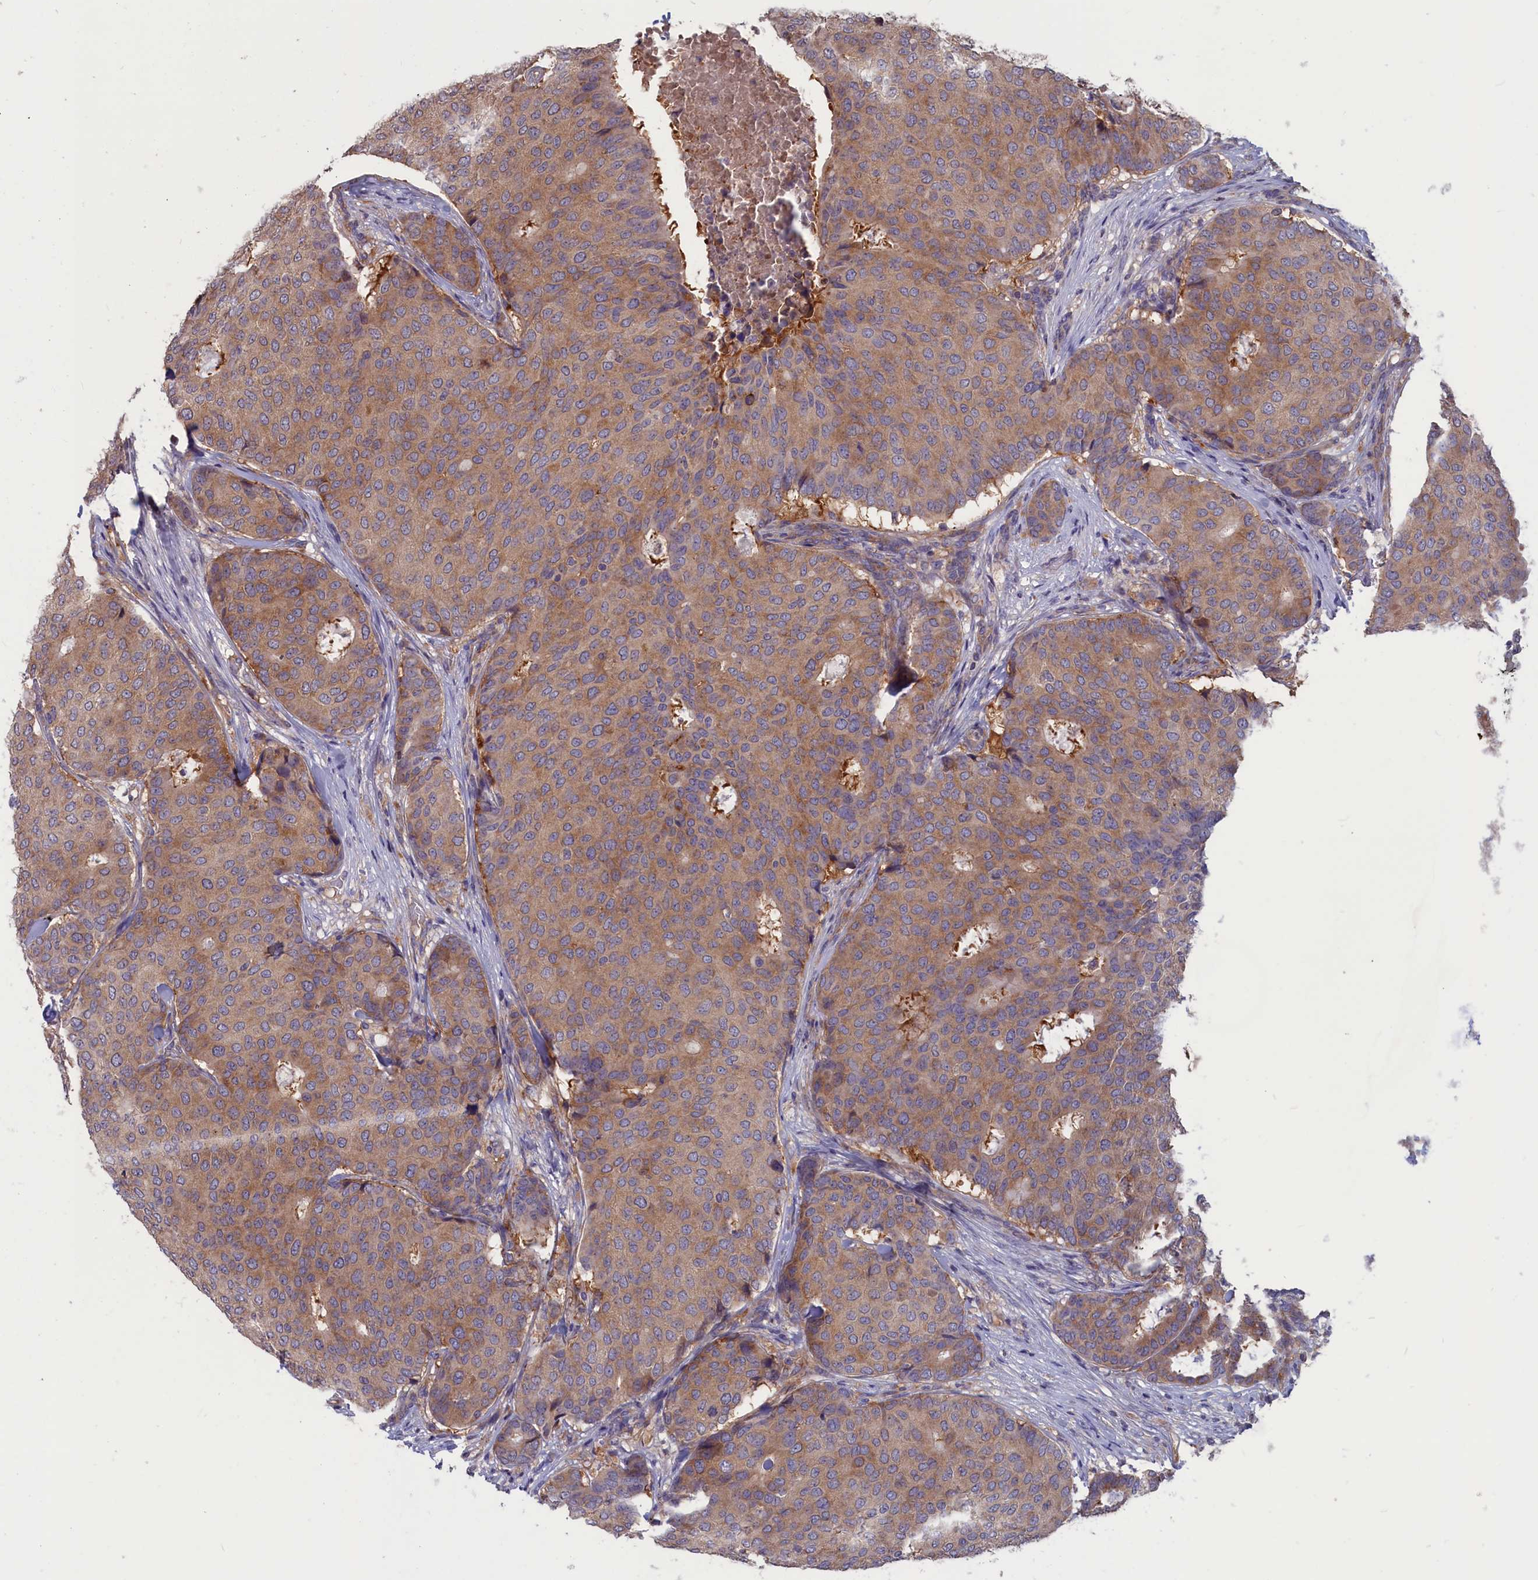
{"staining": {"intensity": "moderate", "quantity": "25%-75%", "location": "cytoplasmic/membranous"}, "tissue": "breast cancer", "cell_type": "Tumor cells", "image_type": "cancer", "snomed": [{"axis": "morphology", "description": "Duct carcinoma"}, {"axis": "topography", "description": "Breast"}], "caption": "A micrograph of breast invasive ductal carcinoma stained for a protein reveals moderate cytoplasmic/membranous brown staining in tumor cells. (Brightfield microscopy of DAB IHC at high magnification).", "gene": "CACTIN", "patient": {"sex": "female", "age": 75}}